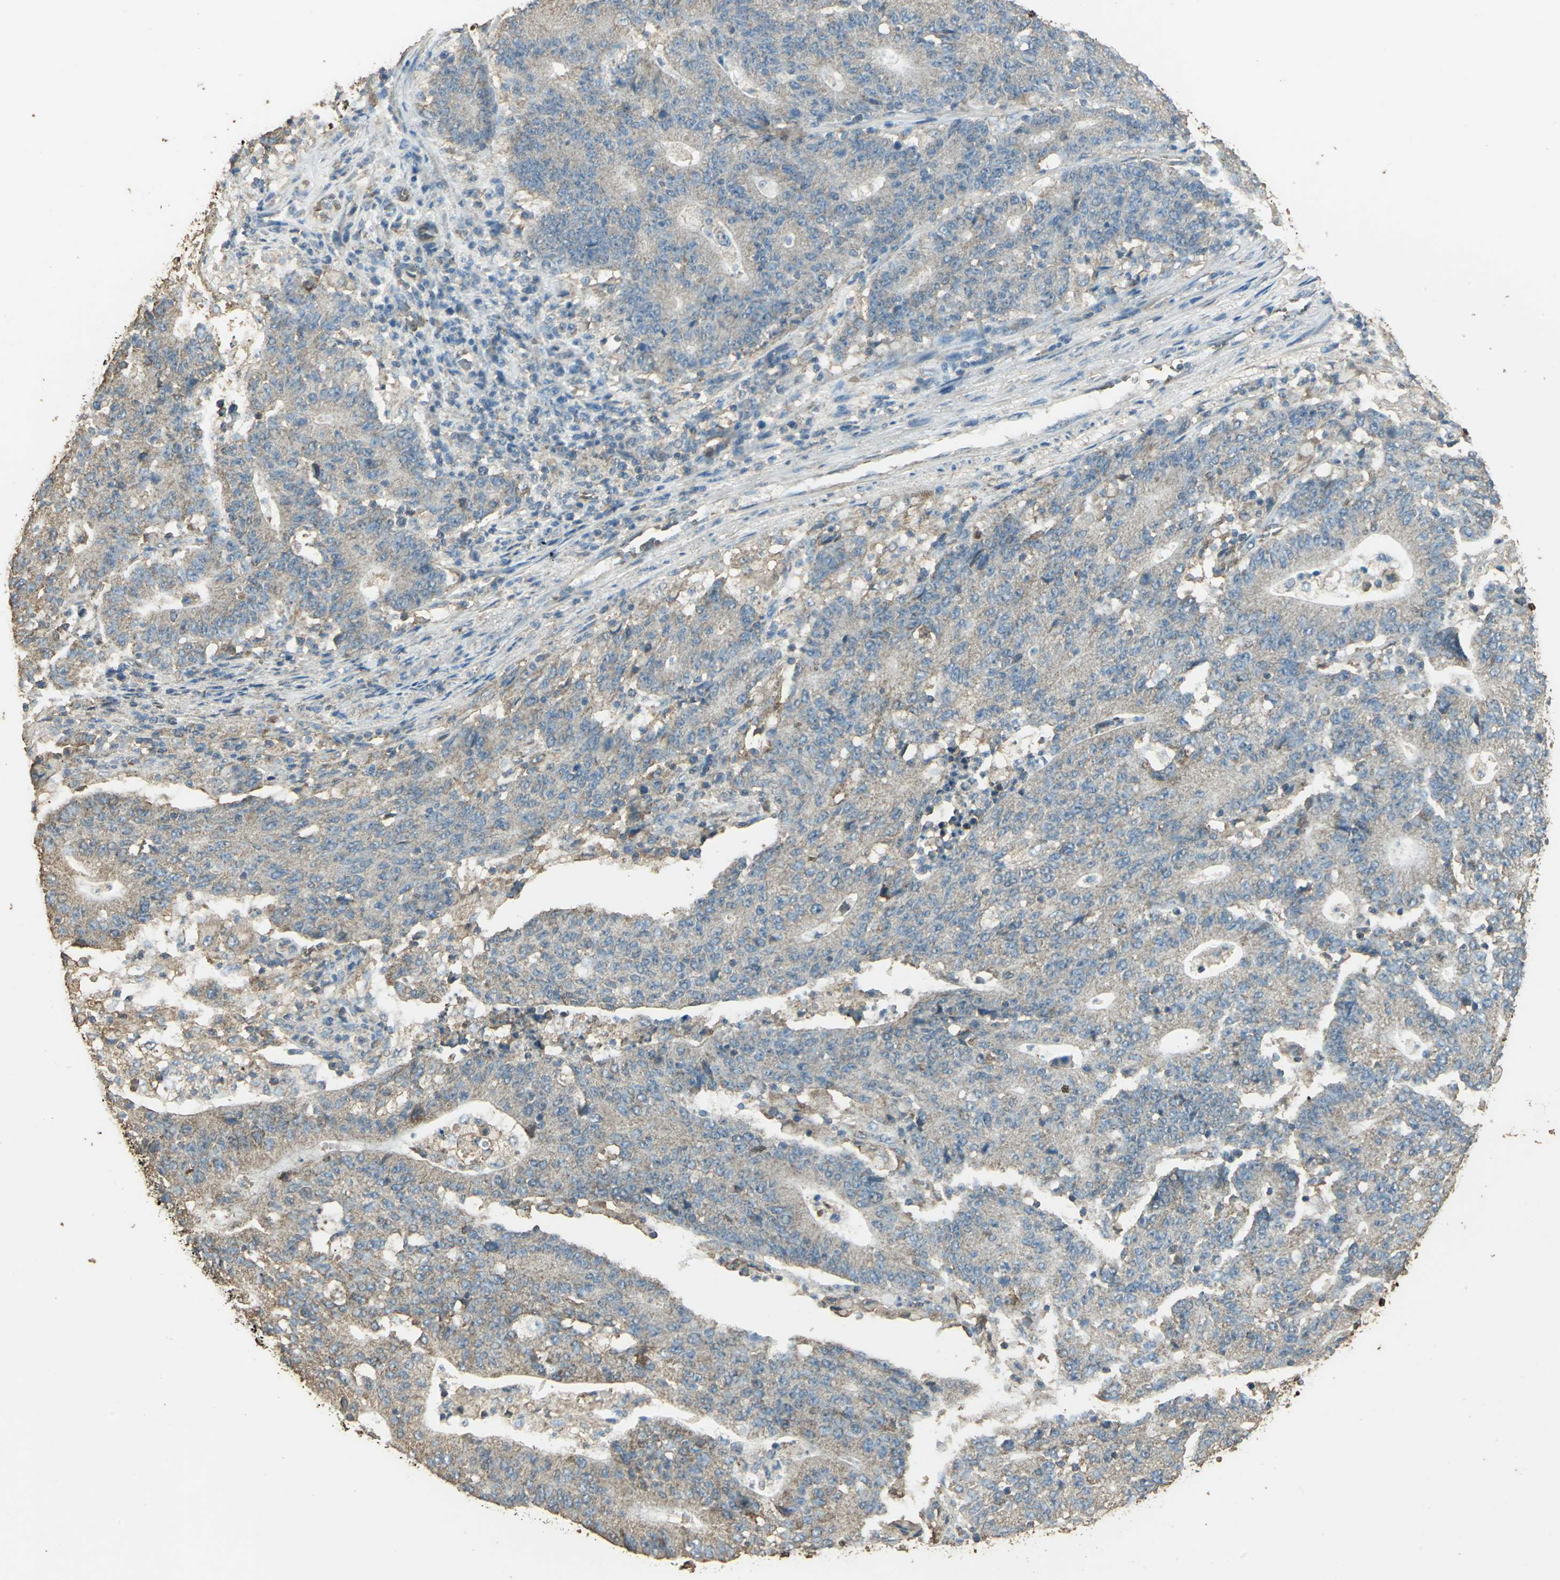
{"staining": {"intensity": "weak", "quantity": ">75%", "location": "cytoplasmic/membranous"}, "tissue": "colorectal cancer", "cell_type": "Tumor cells", "image_type": "cancer", "snomed": [{"axis": "morphology", "description": "Normal tissue, NOS"}, {"axis": "morphology", "description": "Adenocarcinoma, NOS"}, {"axis": "topography", "description": "Colon"}], "caption": "Weak cytoplasmic/membranous positivity for a protein is appreciated in about >75% of tumor cells of colorectal cancer (adenocarcinoma) using immunohistochemistry (IHC).", "gene": "TRAPPC2", "patient": {"sex": "female", "age": 75}}